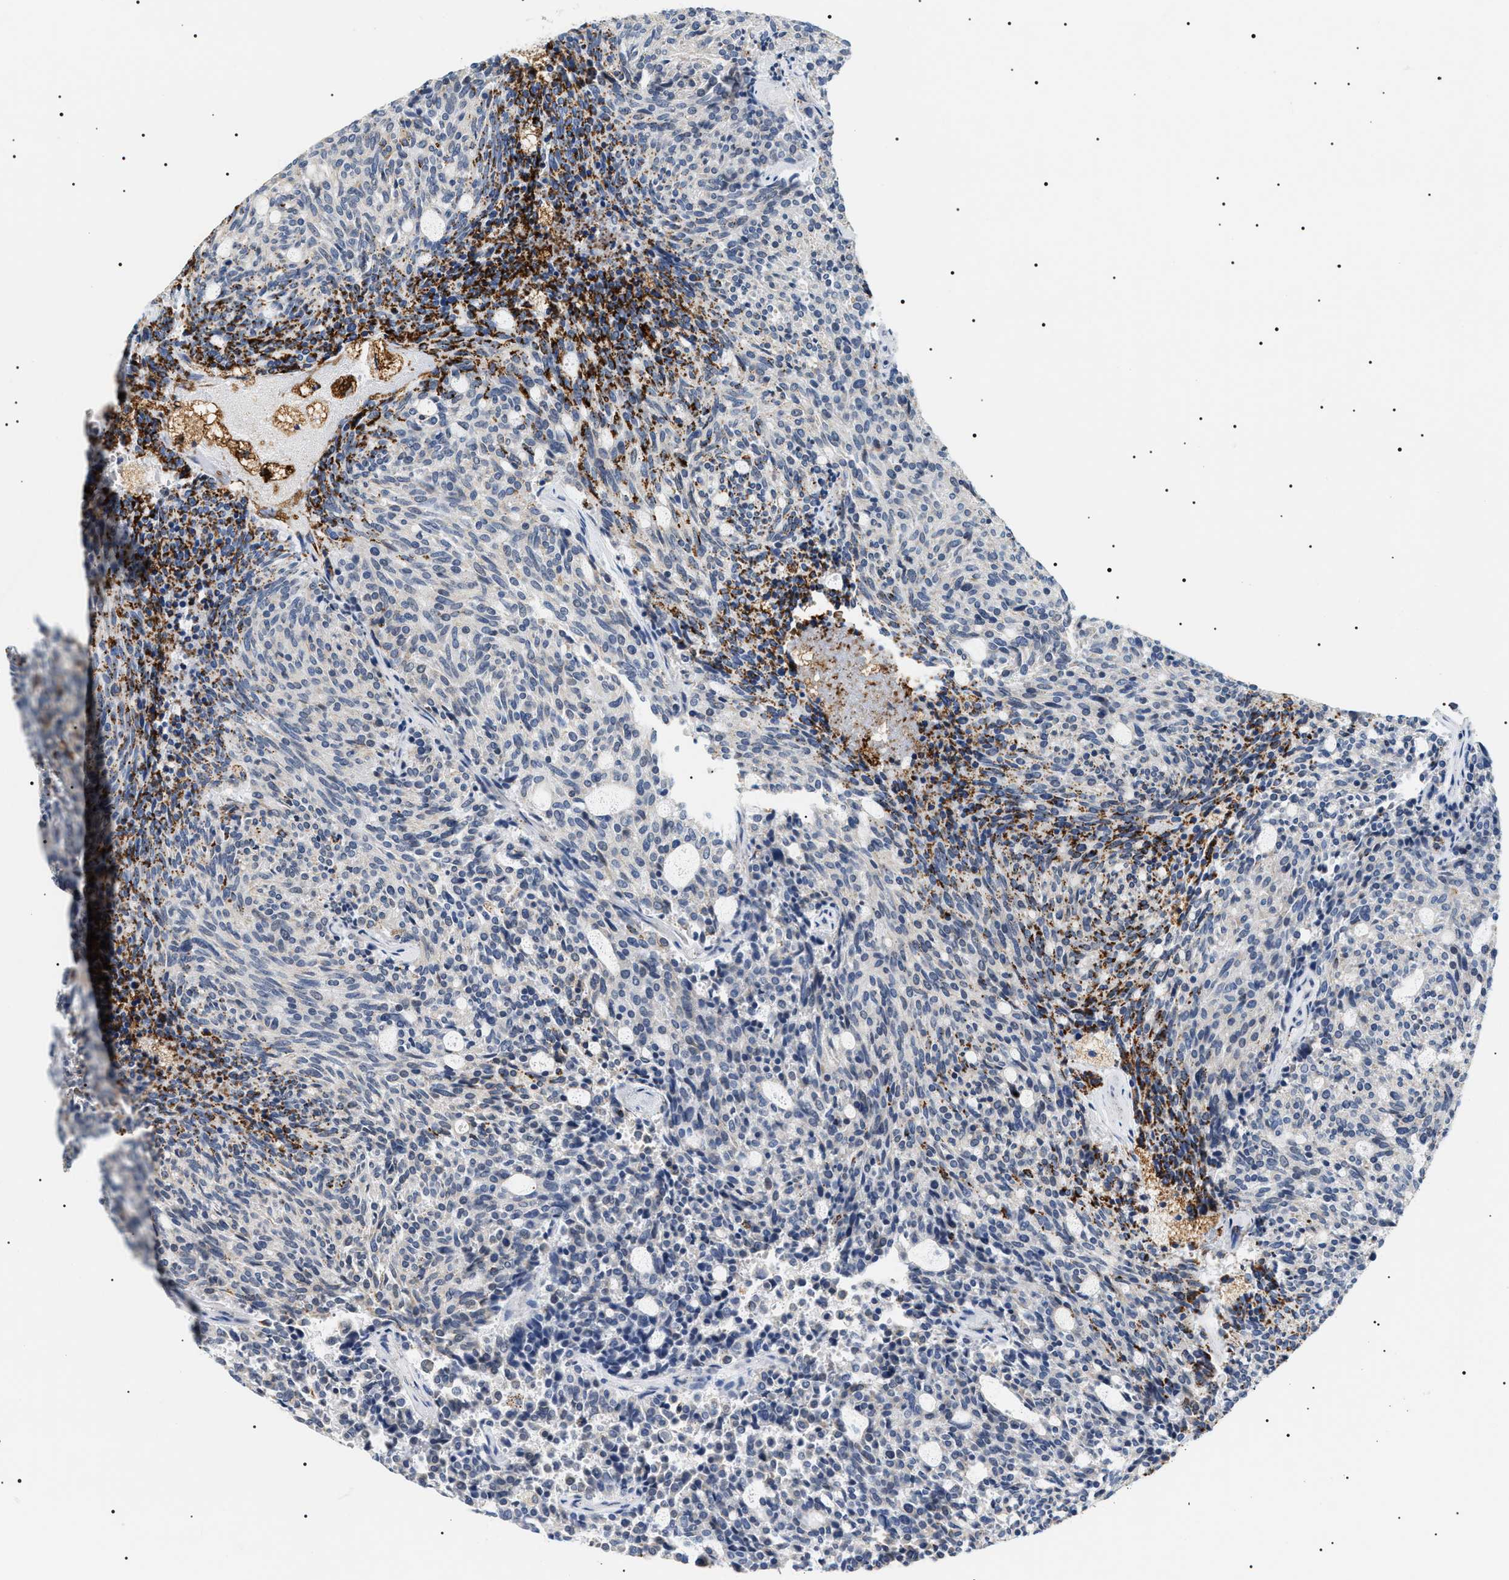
{"staining": {"intensity": "negative", "quantity": "none", "location": "none"}, "tissue": "carcinoid", "cell_type": "Tumor cells", "image_type": "cancer", "snomed": [{"axis": "morphology", "description": "Carcinoid, malignant, NOS"}, {"axis": "topography", "description": "Pancreas"}], "caption": "Immunohistochemical staining of human carcinoid displays no significant positivity in tumor cells.", "gene": "HSD17B11", "patient": {"sex": "female", "age": 54}}